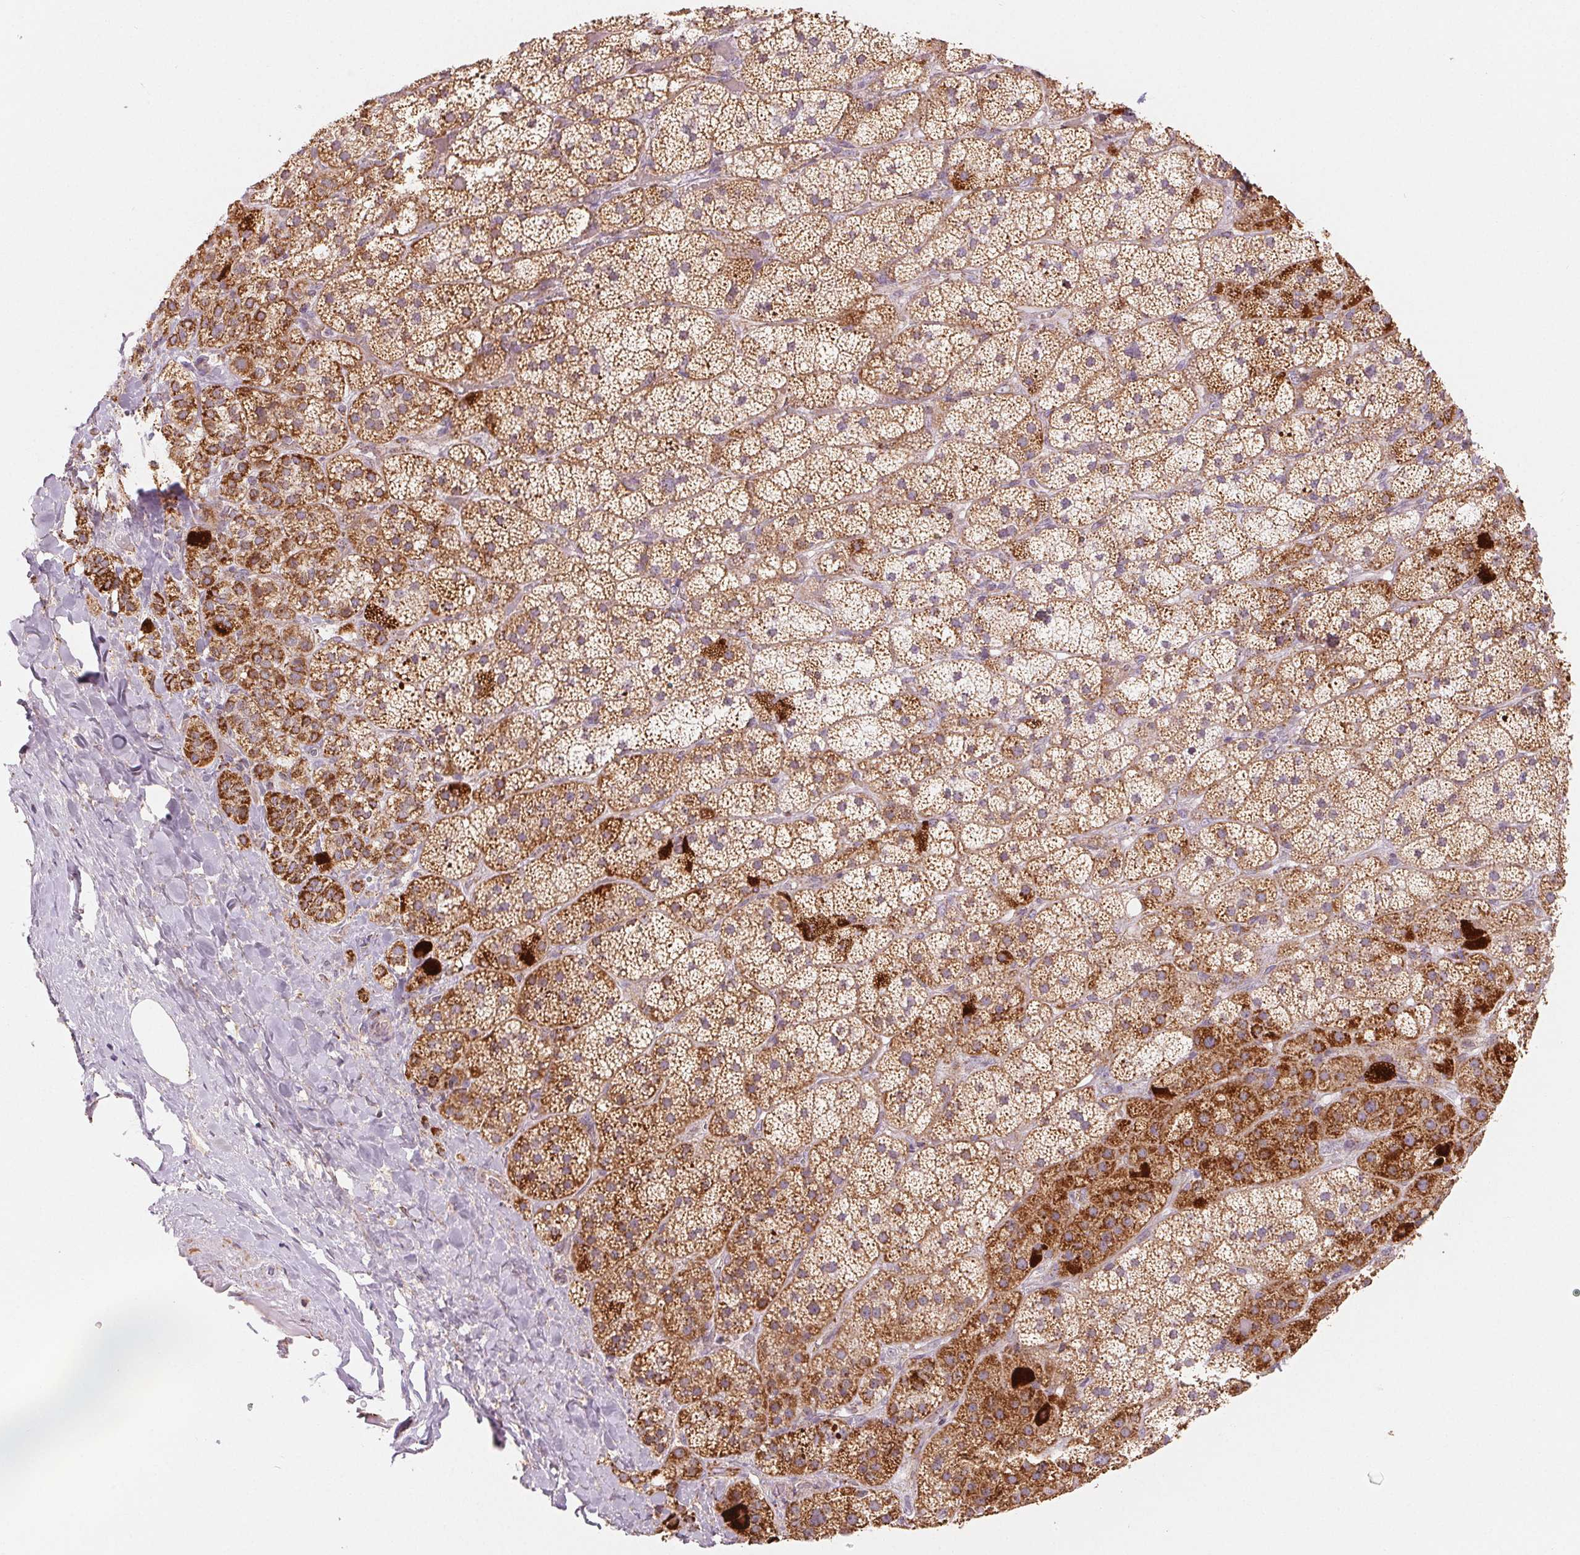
{"staining": {"intensity": "moderate", "quantity": ">75%", "location": "cytoplasmic/membranous"}, "tissue": "adrenal gland", "cell_type": "Glandular cells", "image_type": "normal", "snomed": [{"axis": "morphology", "description": "Normal tissue, NOS"}, {"axis": "topography", "description": "Adrenal gland"}], "caption": "Human adrenal gland stained with a brown dye demonstrates moderate cytoplasmic/membranous positive staining in about >75% of glandular cells.", "gene": "HINT2", "patient": {"sex": "male", "age": 57}}